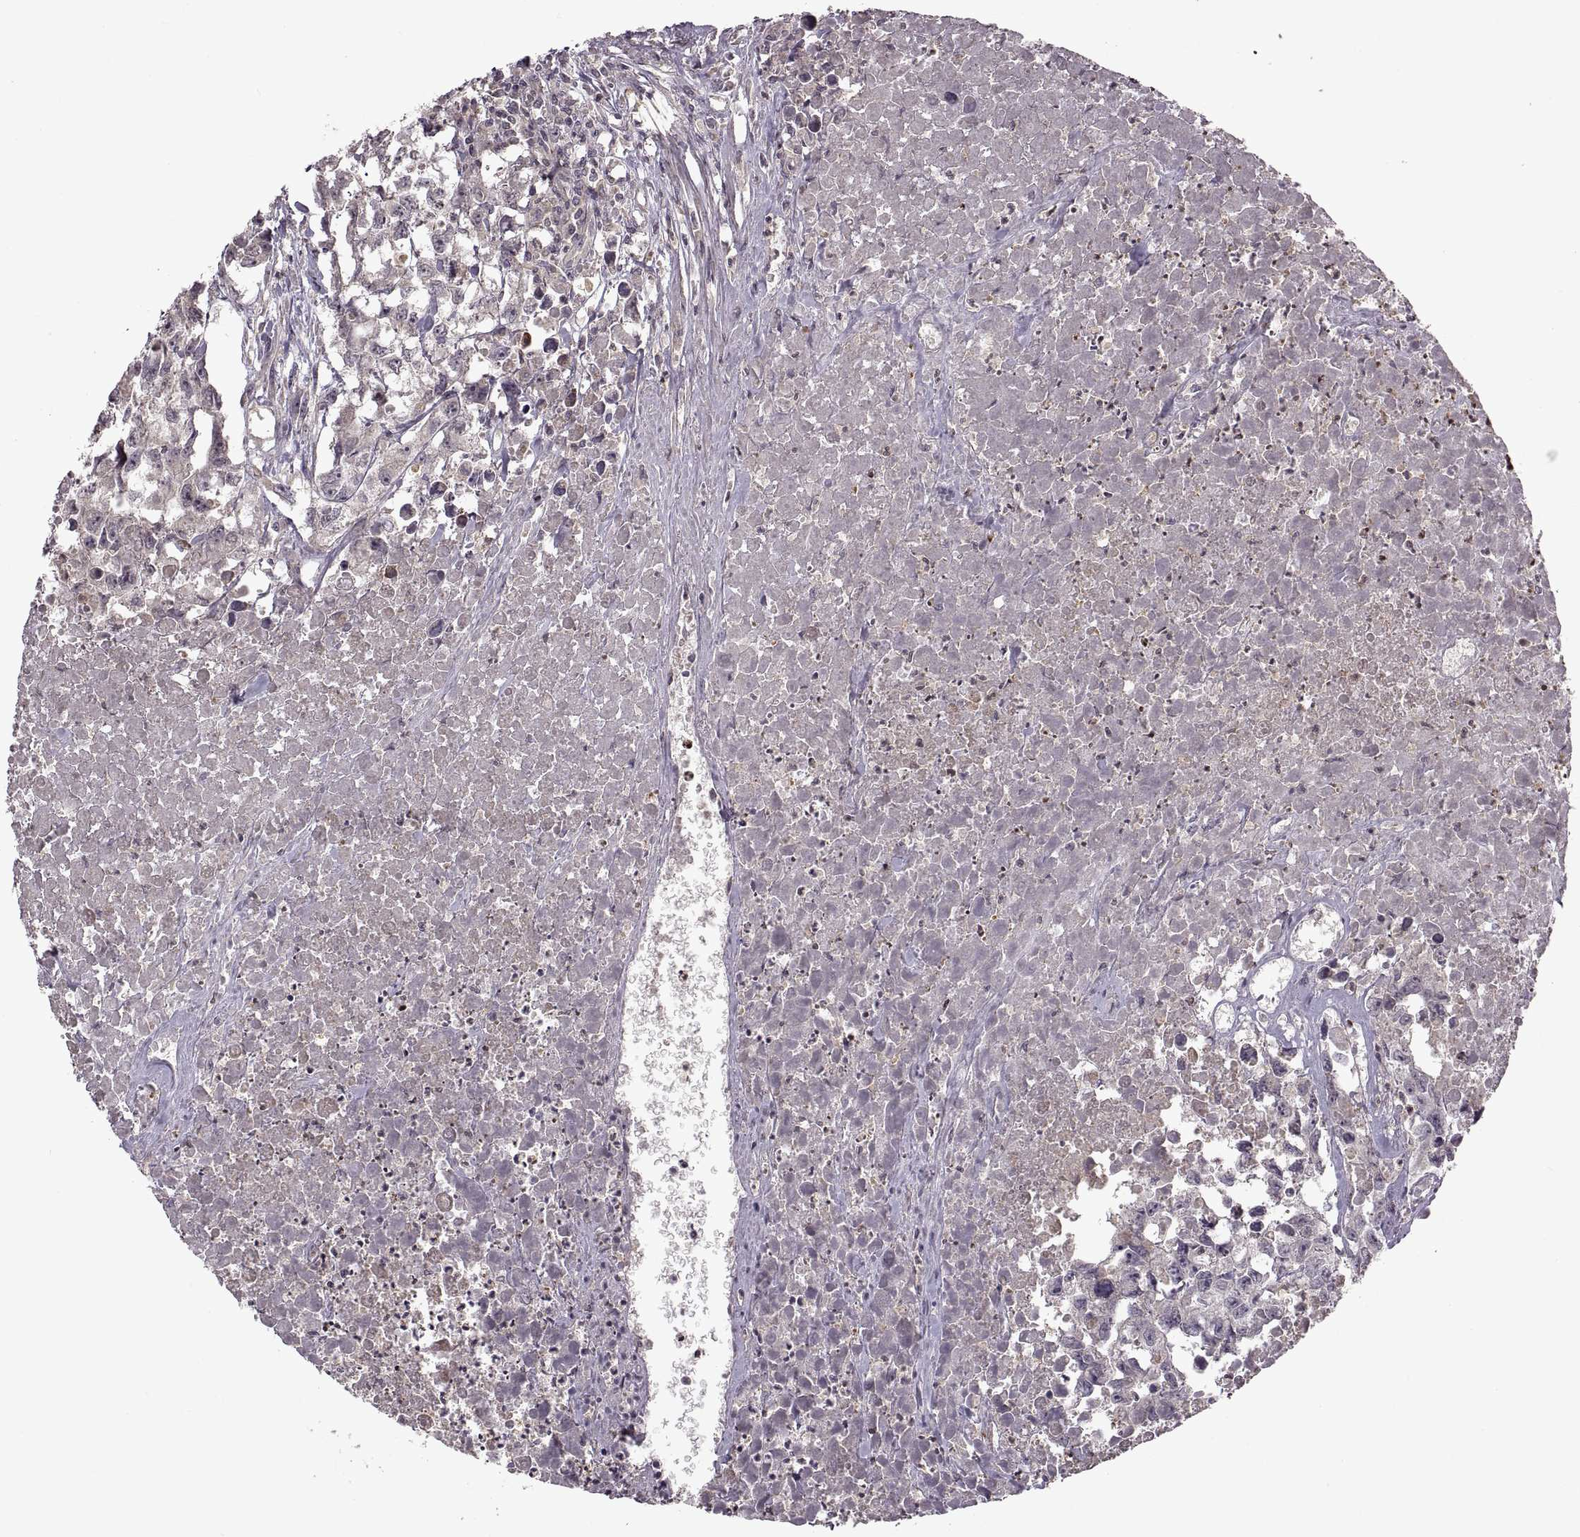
{"staining": {"intensity": "negative", "quantity": "none", "location": "none"}, "tissue": "testis cancer", "cell_type": "Tumor cells", "image_type": "cancer", "snomed": [{"axis": "morphology", "description": "Carcinoma, Embryonal, NOS"}, {"axis": "morphology", "description": "Teratoma, malignant, NOS"}, {"axis": "topography", "description": "Testis"}], "caption": "The micrograph exhibits no significant staining in tumor cells of embryonal carcinoma (testis).", "gene": "PIERCE1", "patient": {"sex": "male", "age": 44}}